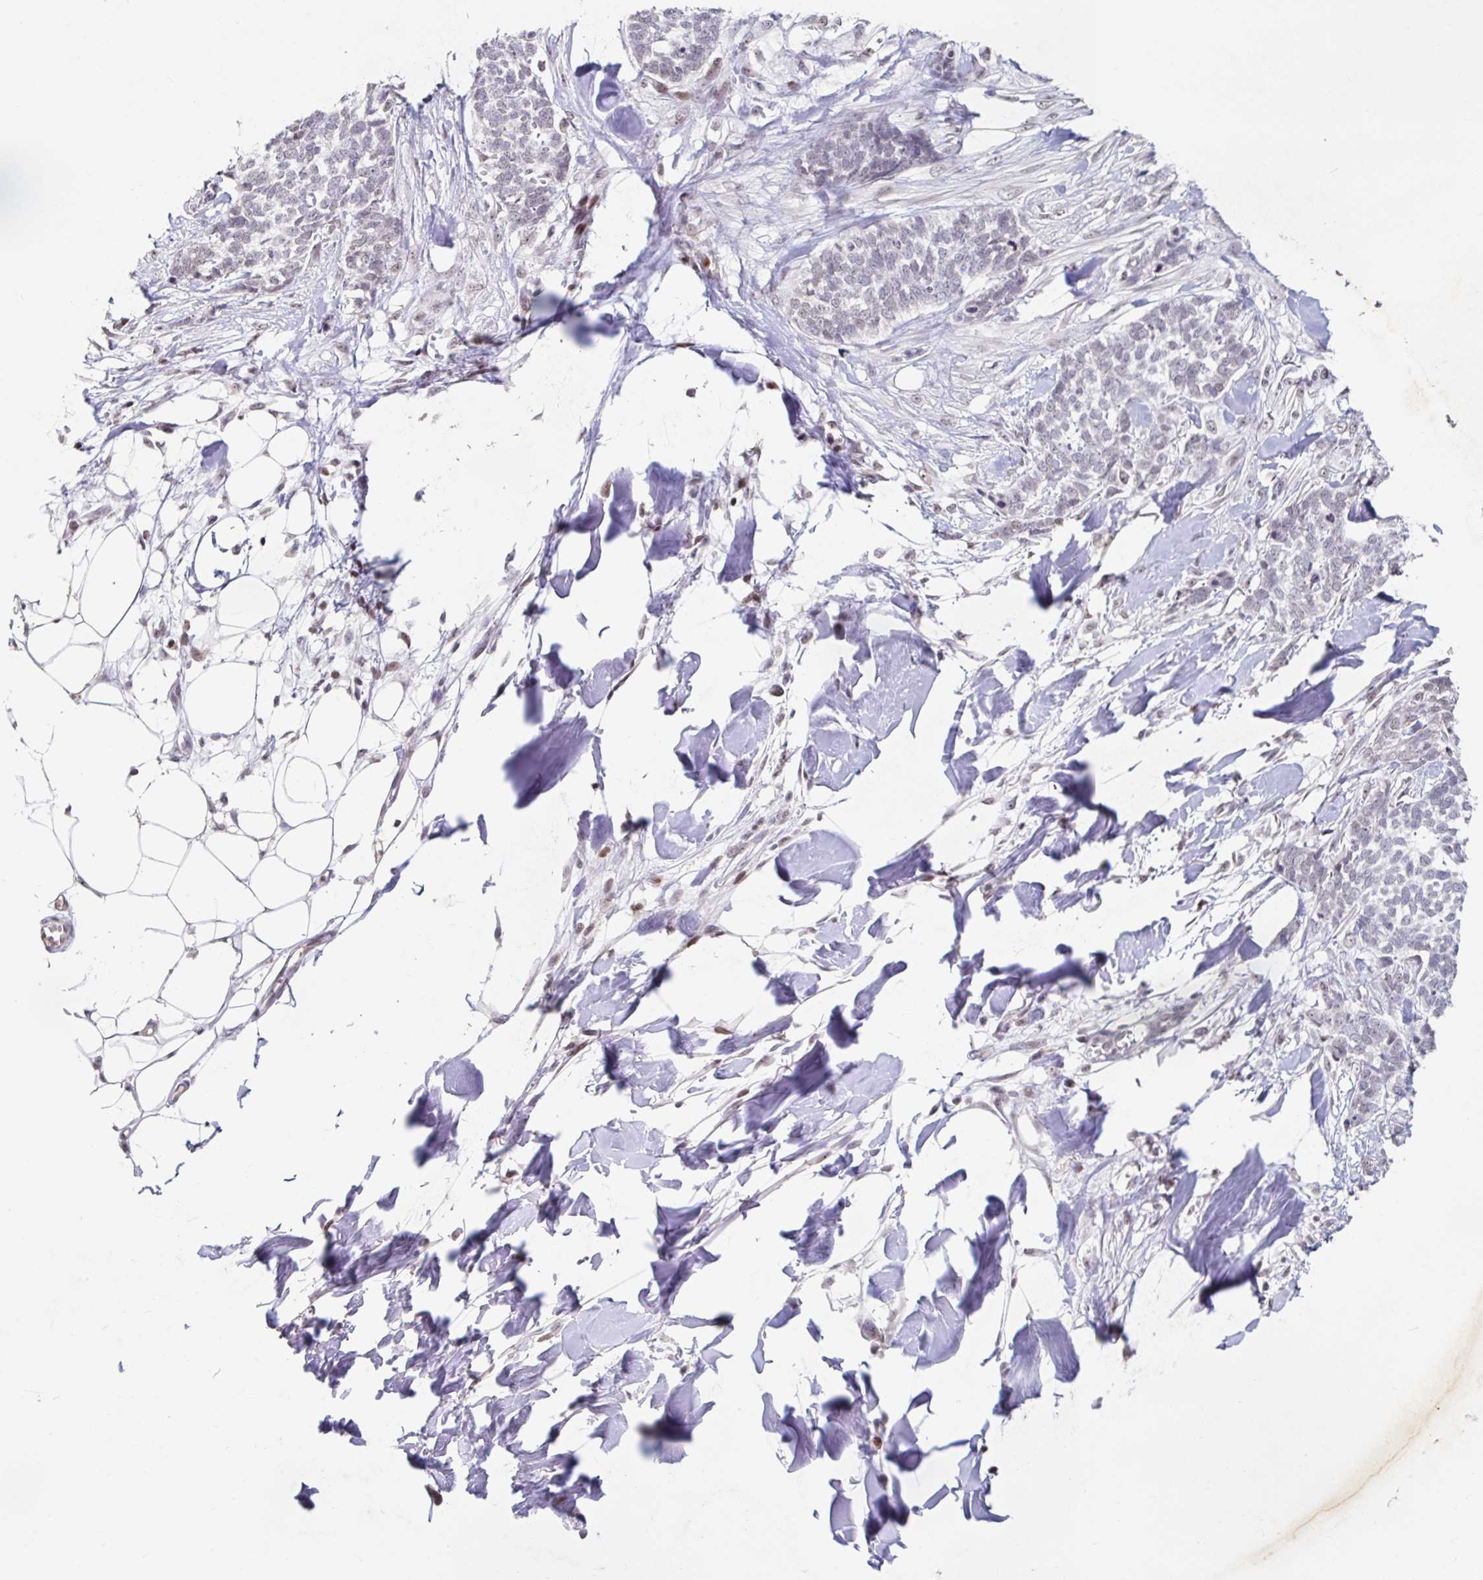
{"staining": {"intensity": "negative", "quantity": "none", "location": "none"}, "tissue": "skin cancer", "cell_type": "Tumor cells", "image_type": "cancer", "snomed": [{"axis": "morphology", "description": "Basal cell carcinoma"}, {"axis": "topography", "description": "Skin"}], "caption": "Immunohistochemical staining of skin cancer demonstrates no significant positivity in tumor cells.", "gene": "C19orf53", "patient": {"sex": "female", "age": 59}}